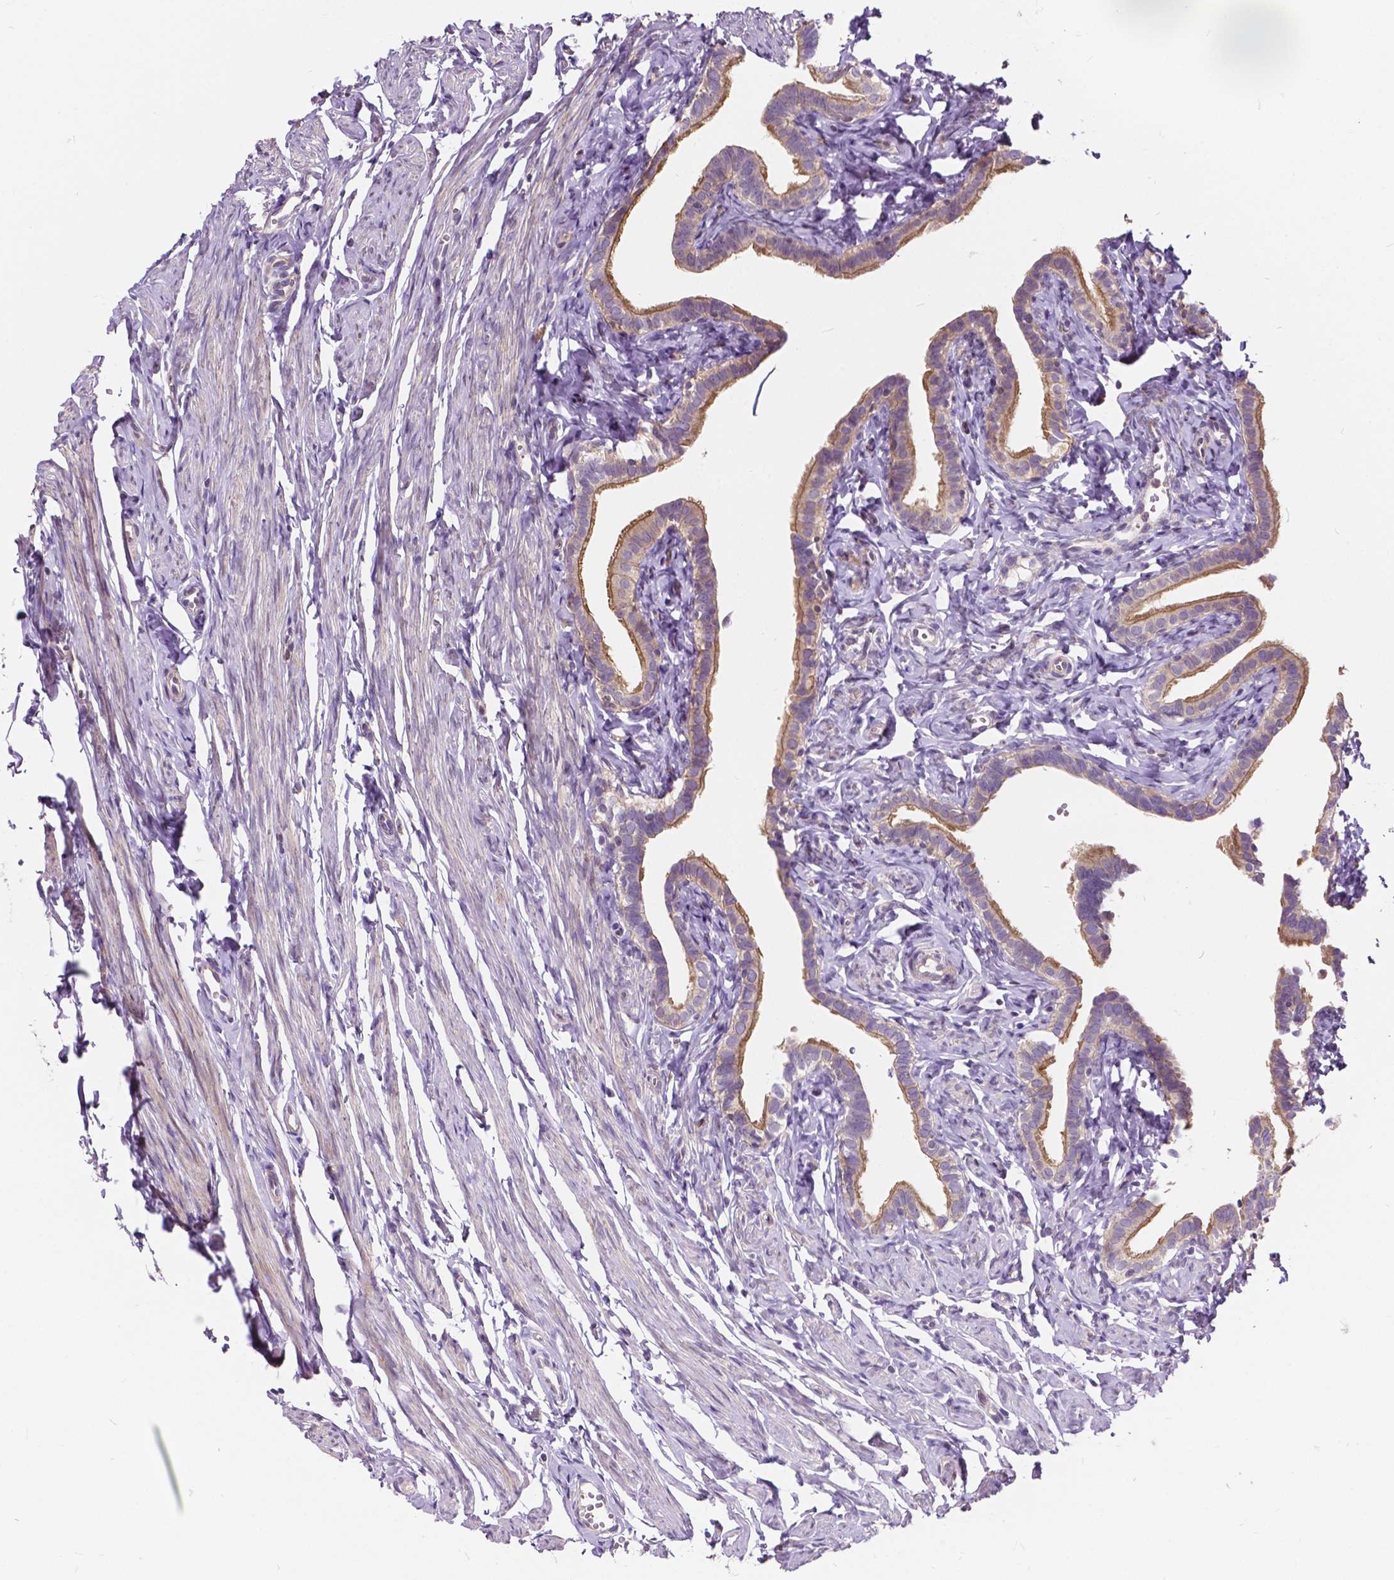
{"staining": {"intensity": "moderate", "quantity": ">75%", "location": "cytoplasmic/membranous"}, "tissue": "fallopian tube", "cell_type": "Glandular cells", "image_type": "normal", "snomed": [{"axis": "morphology", "description": "Normal tissue, NOS"}, {"axis": "topography", "description": "Fallopian tube"}], "caption": "IHC micrograph of normal fallopian tube: human fallopian tube stained using immunohistochemistry shows medium levels of moderate protein expression localized specifically in the cytoplasmic/membranous of glandular cells, appearing as a cytoplasmic/membranous brown color.", "gene": "INPP5E", "patient": {"sex": "female", "age": 41}}